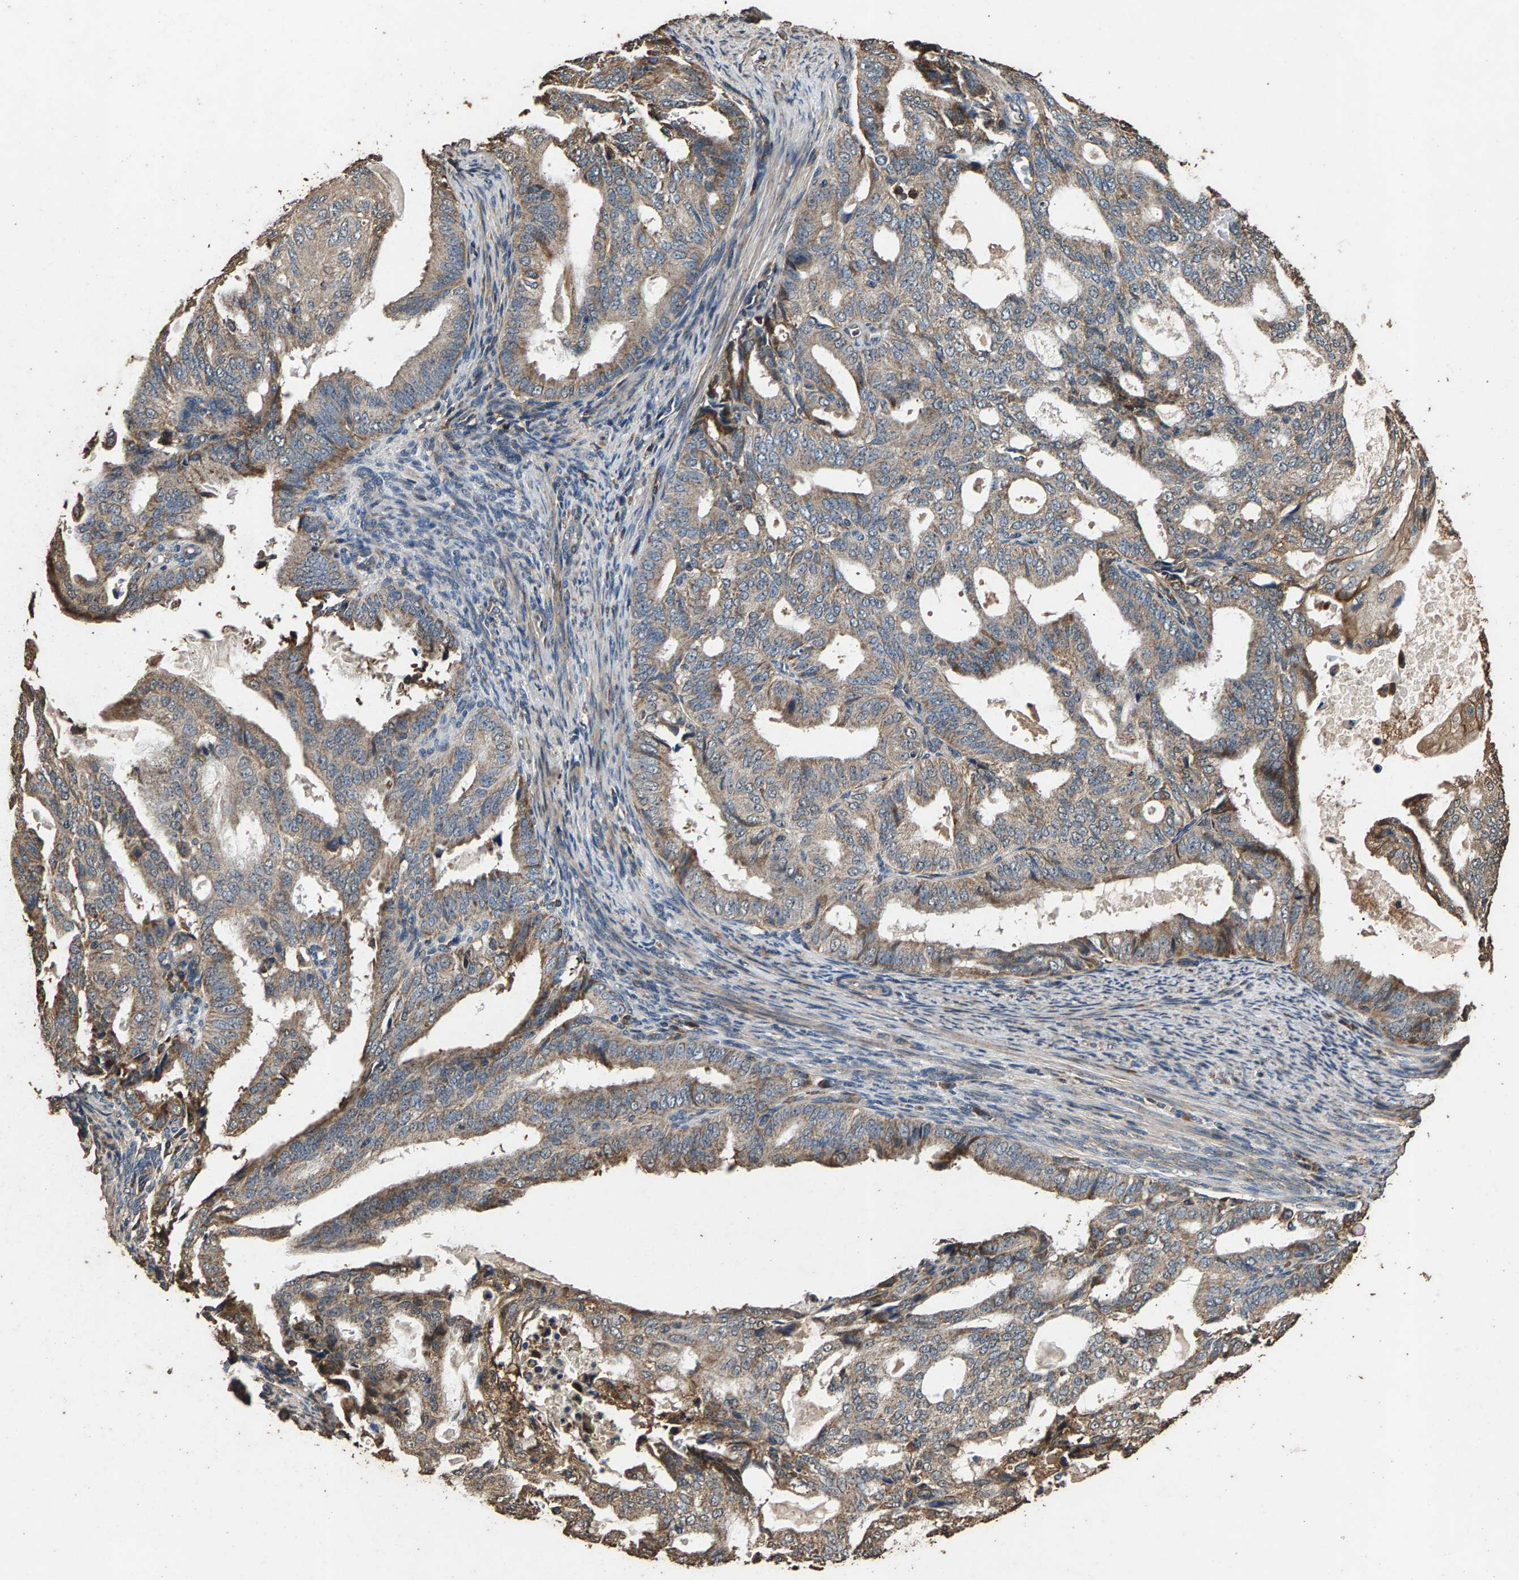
{"staining": {"intensity": "weak", "quantity": ">75%", "location": "cytoplasmic/membranous"}, "tissue": "endometrial cancer", "cell_type": "Tumor cells", "image_type": "cancer", "snomed": [{"axis": "morphology", "description": "Adenocarcinoma, NOS"}, {"axis": "topography", "description": "Endometrium"}], "caption": "This photomicrograph exhibits immunohistochemistry (IHC) staining of human adenocarcinoma (endometrial), with low weak cytoplasmic/membranous positivity in approximately >75% of tumor cells.", "gene": "MRPL27", "patient": {"sex": "female", "age": 58}}